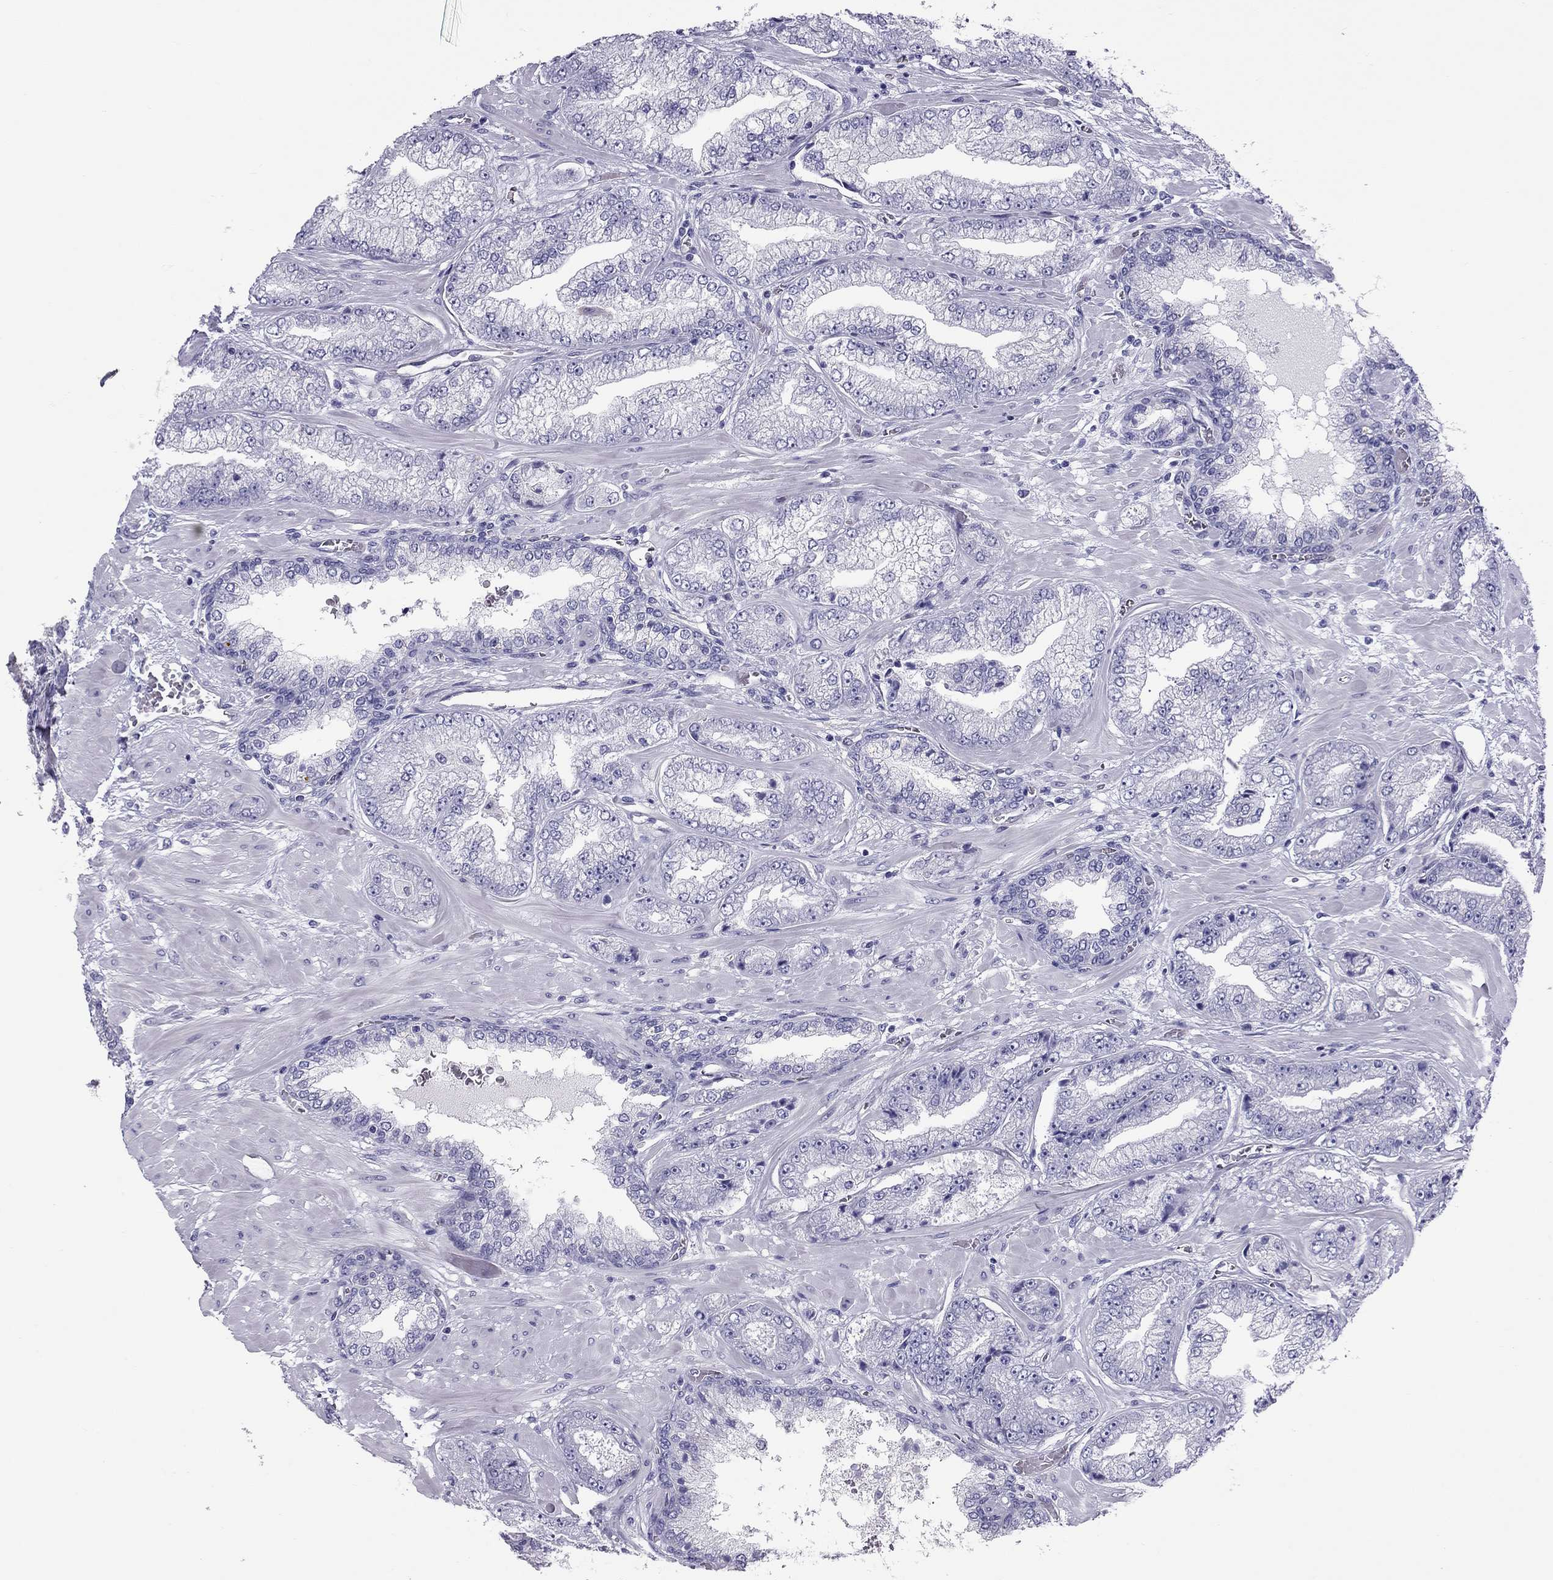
{"staining": {"intensity": "negative", "quantity": "none", "location": "none"}, "tissue": "prostate cancer", "cell_type": "Tumor cells", "image_type": "cancer", "snomed": [{"axis": "morphology", "description": "Adenocarcinoma, Low grade"}, {"axis": "topography", "description": "Prostate"}], "caption": "This is a photomicrograph of IHC staining of prostate cancer (adenocarcinoma (low-grade)), which shows no positivity in tumor cells.", "gene": "FSCN3", "patient": {"sex": "male", "age": 57}}